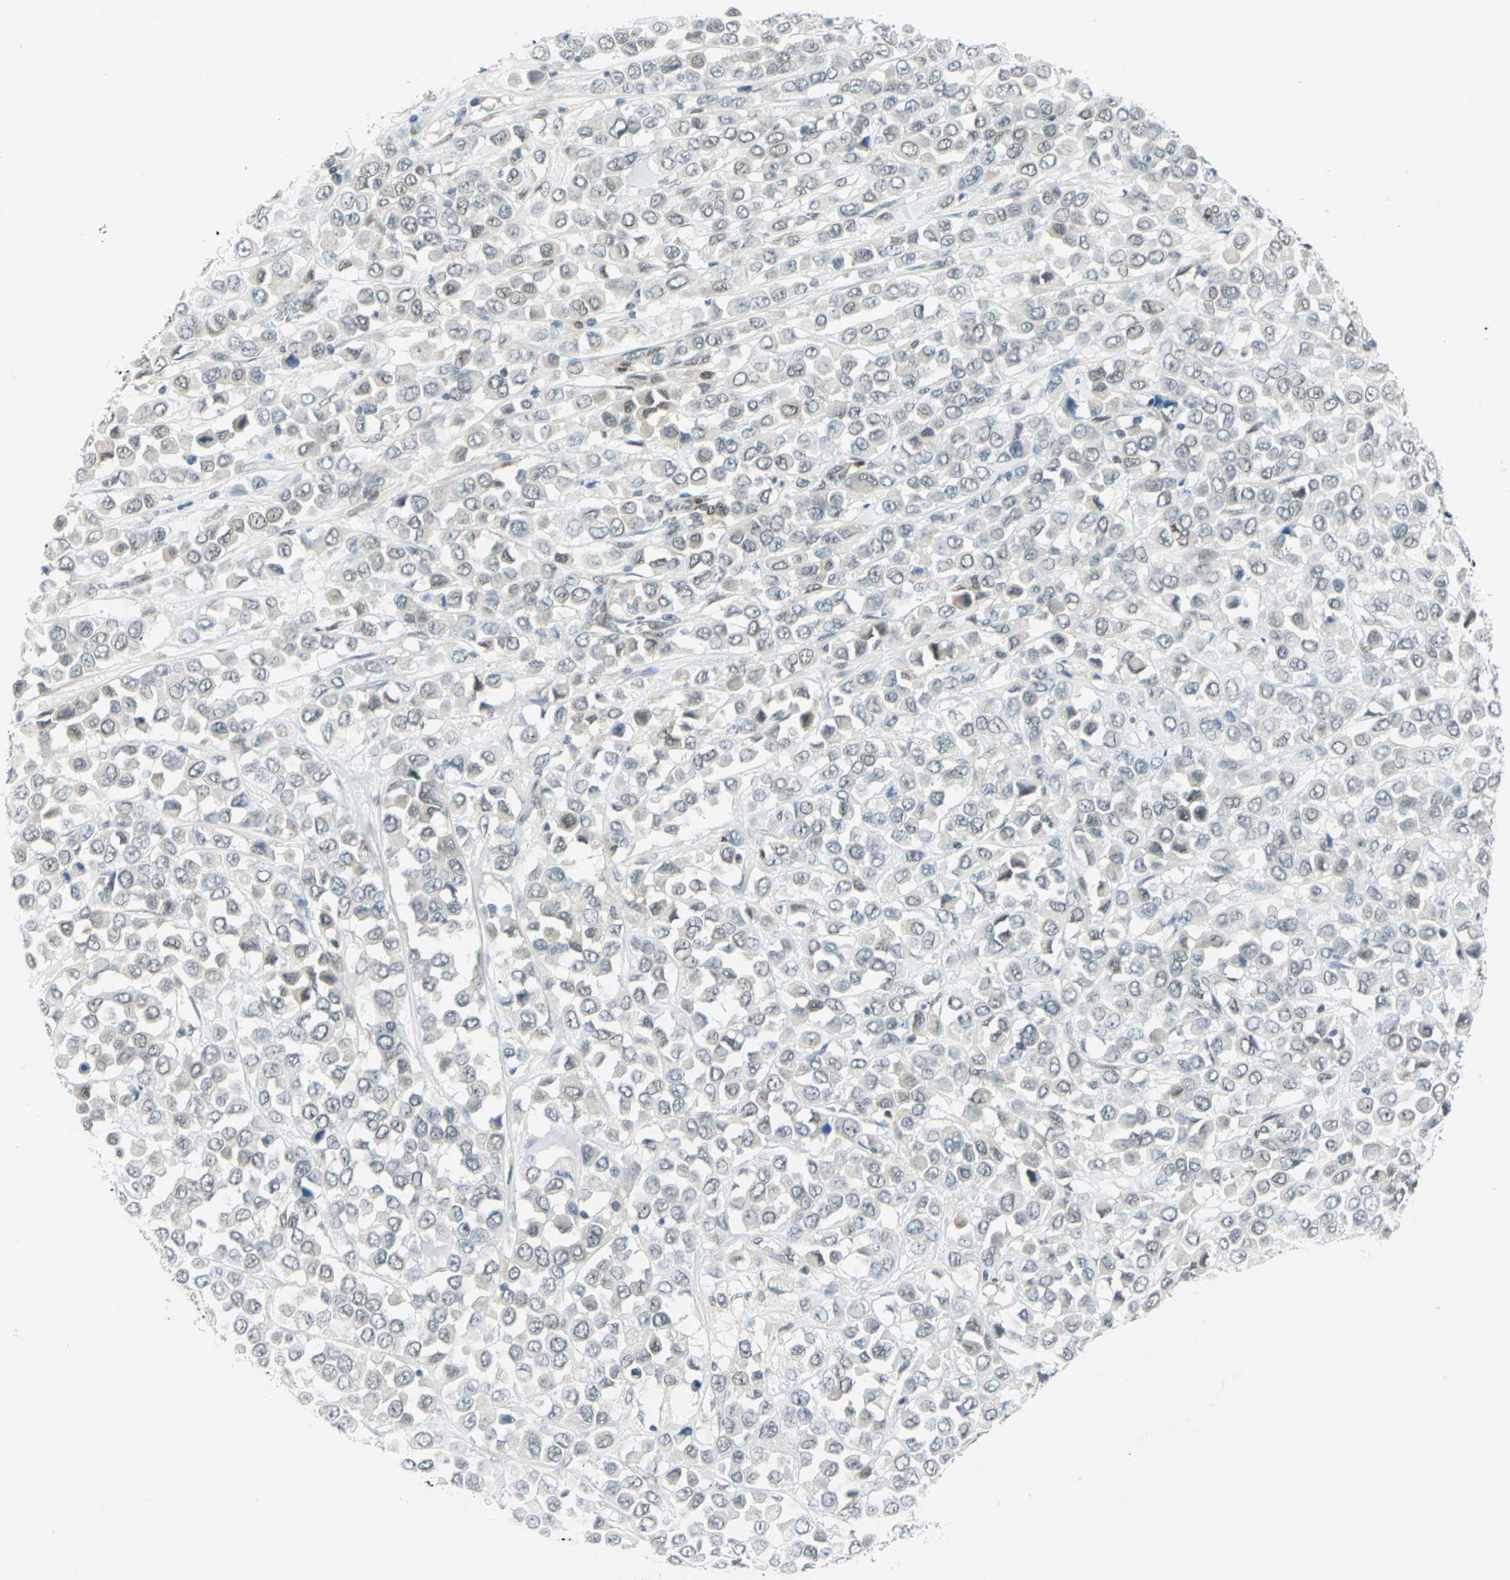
{"staining": {"intensity": "negative", "quantity": "none", "location": "none"}, "tissue": "breast cancer", "cell_type": "Tumor cells", "image_type": "cancer", "snomed": [{"axis": "morphology", "description": "Duct carcinoma"}, {"axis": "topography", "description": "Breast"}], "caption": "High power microscopy micrograph of an immunohistochemistry (IHC) micrograph of invasive ductal carcinoma (breast), revealing no significant staining in tumor cells.", "gene": "MTMR10", "patient": {"sex": "female", "age": 61}}